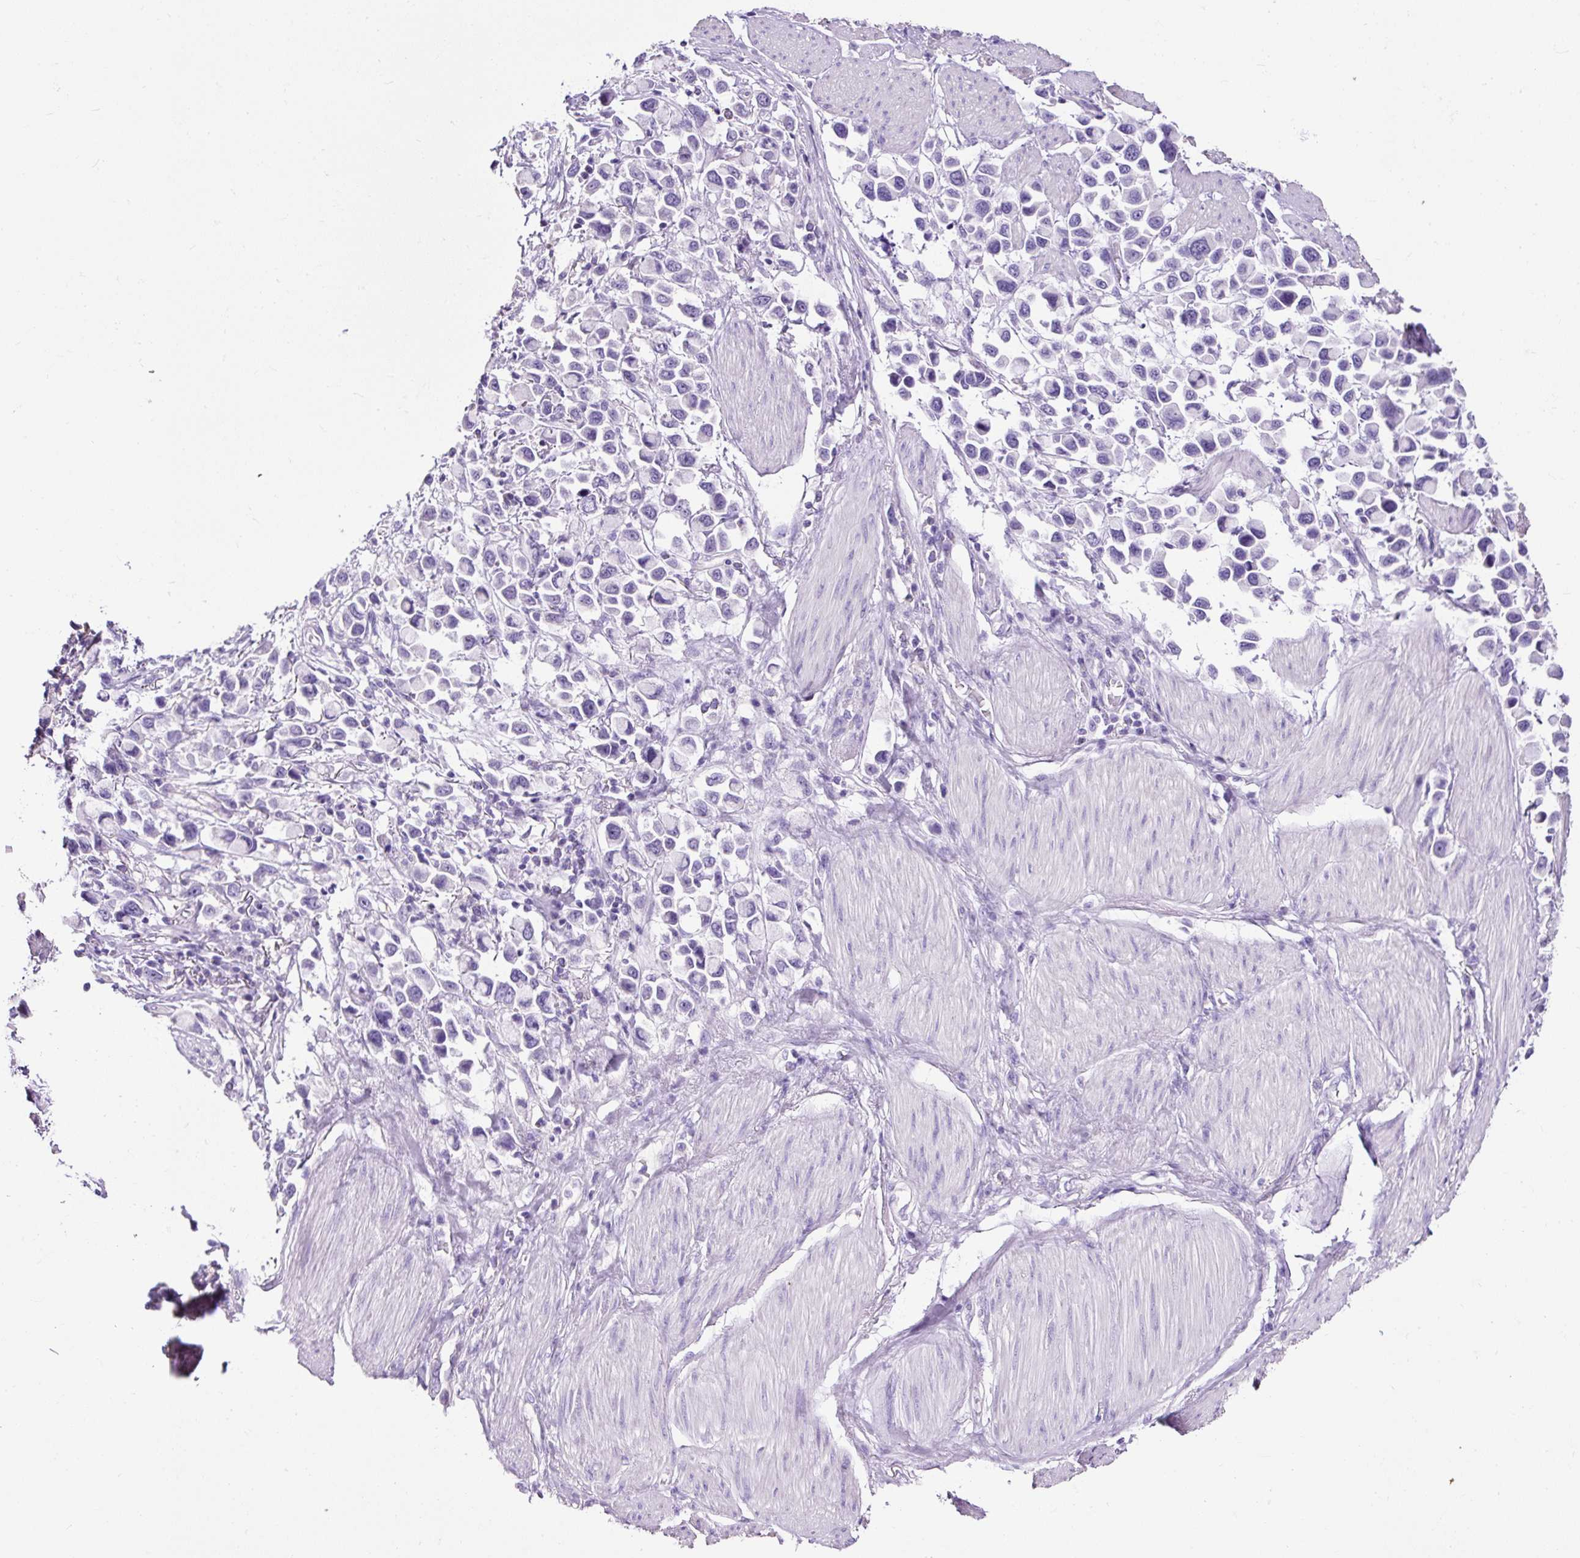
{"staining": {"intensity": "negative", "quantity": "none", "location": "none"}, "tissue": "stomach cancer", "cell_type": "Tumor cells", "image_type": "cancer", "snomed": [{"axis": "morphology", "description": "Adenocarcinoma, NOS"}, {"axis": "topography", "description": "Stomach"}], "caption": "There is no significant positivity in tumor cells of stomach adenocarcinoma.", "gene": "PDIA2", "patient": {"sex": "female", "age": 81}}